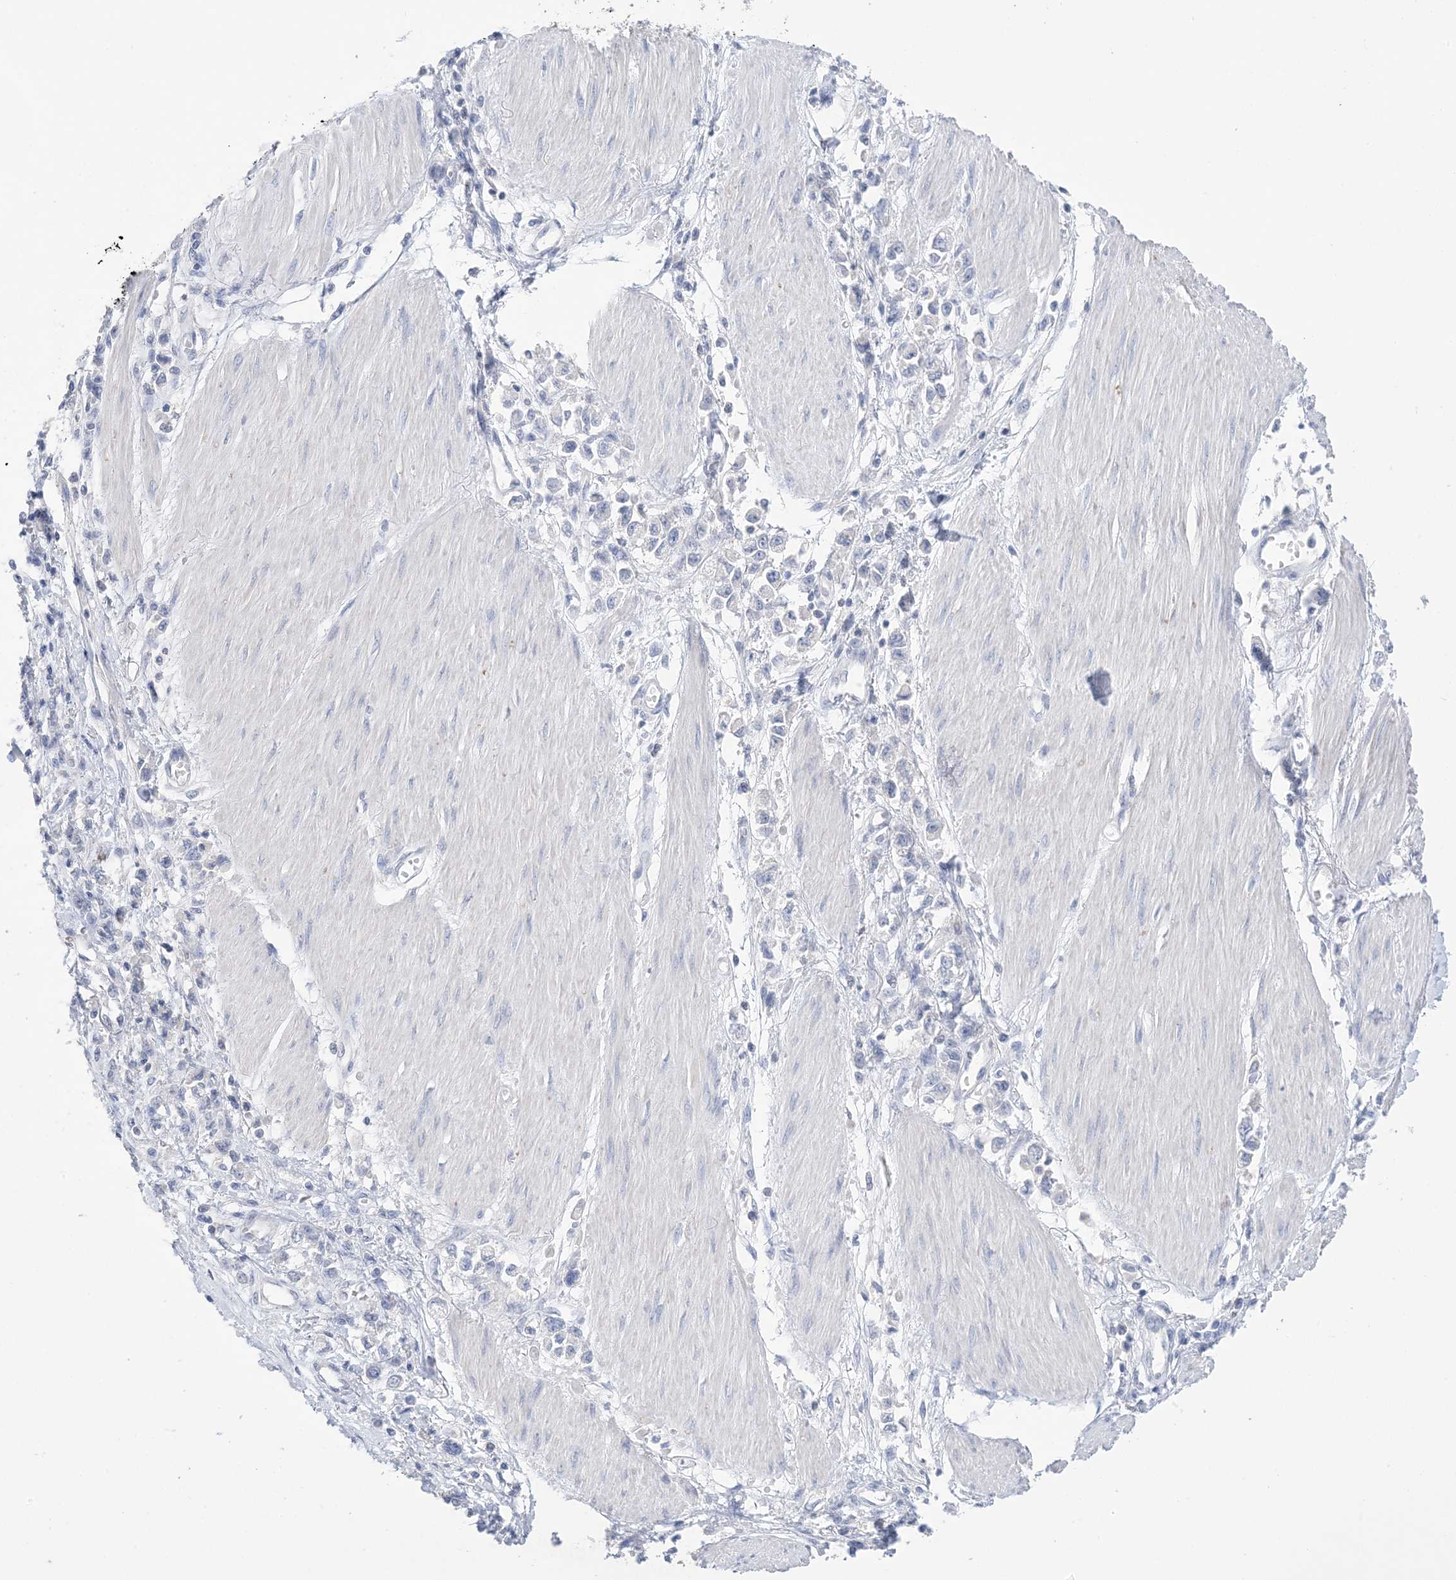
{"staining": {"intensity": "negative", "quantity": "none", "location": "none"}, "tissue": "stomach cancer", "cell_type": "Tumor cells", "image_type": "cancer", "snomed": [{"axis": "morphology", "description": "Adenocarcinoma, NOS"}, {"axis": "topography", "description": "Stomach"}], "caption": "Tumor cells are negative for protein expression in human adenocarcinoma (stomach).", "gene": "DSC3", "patient": {"sex": "female", "age": 76}}